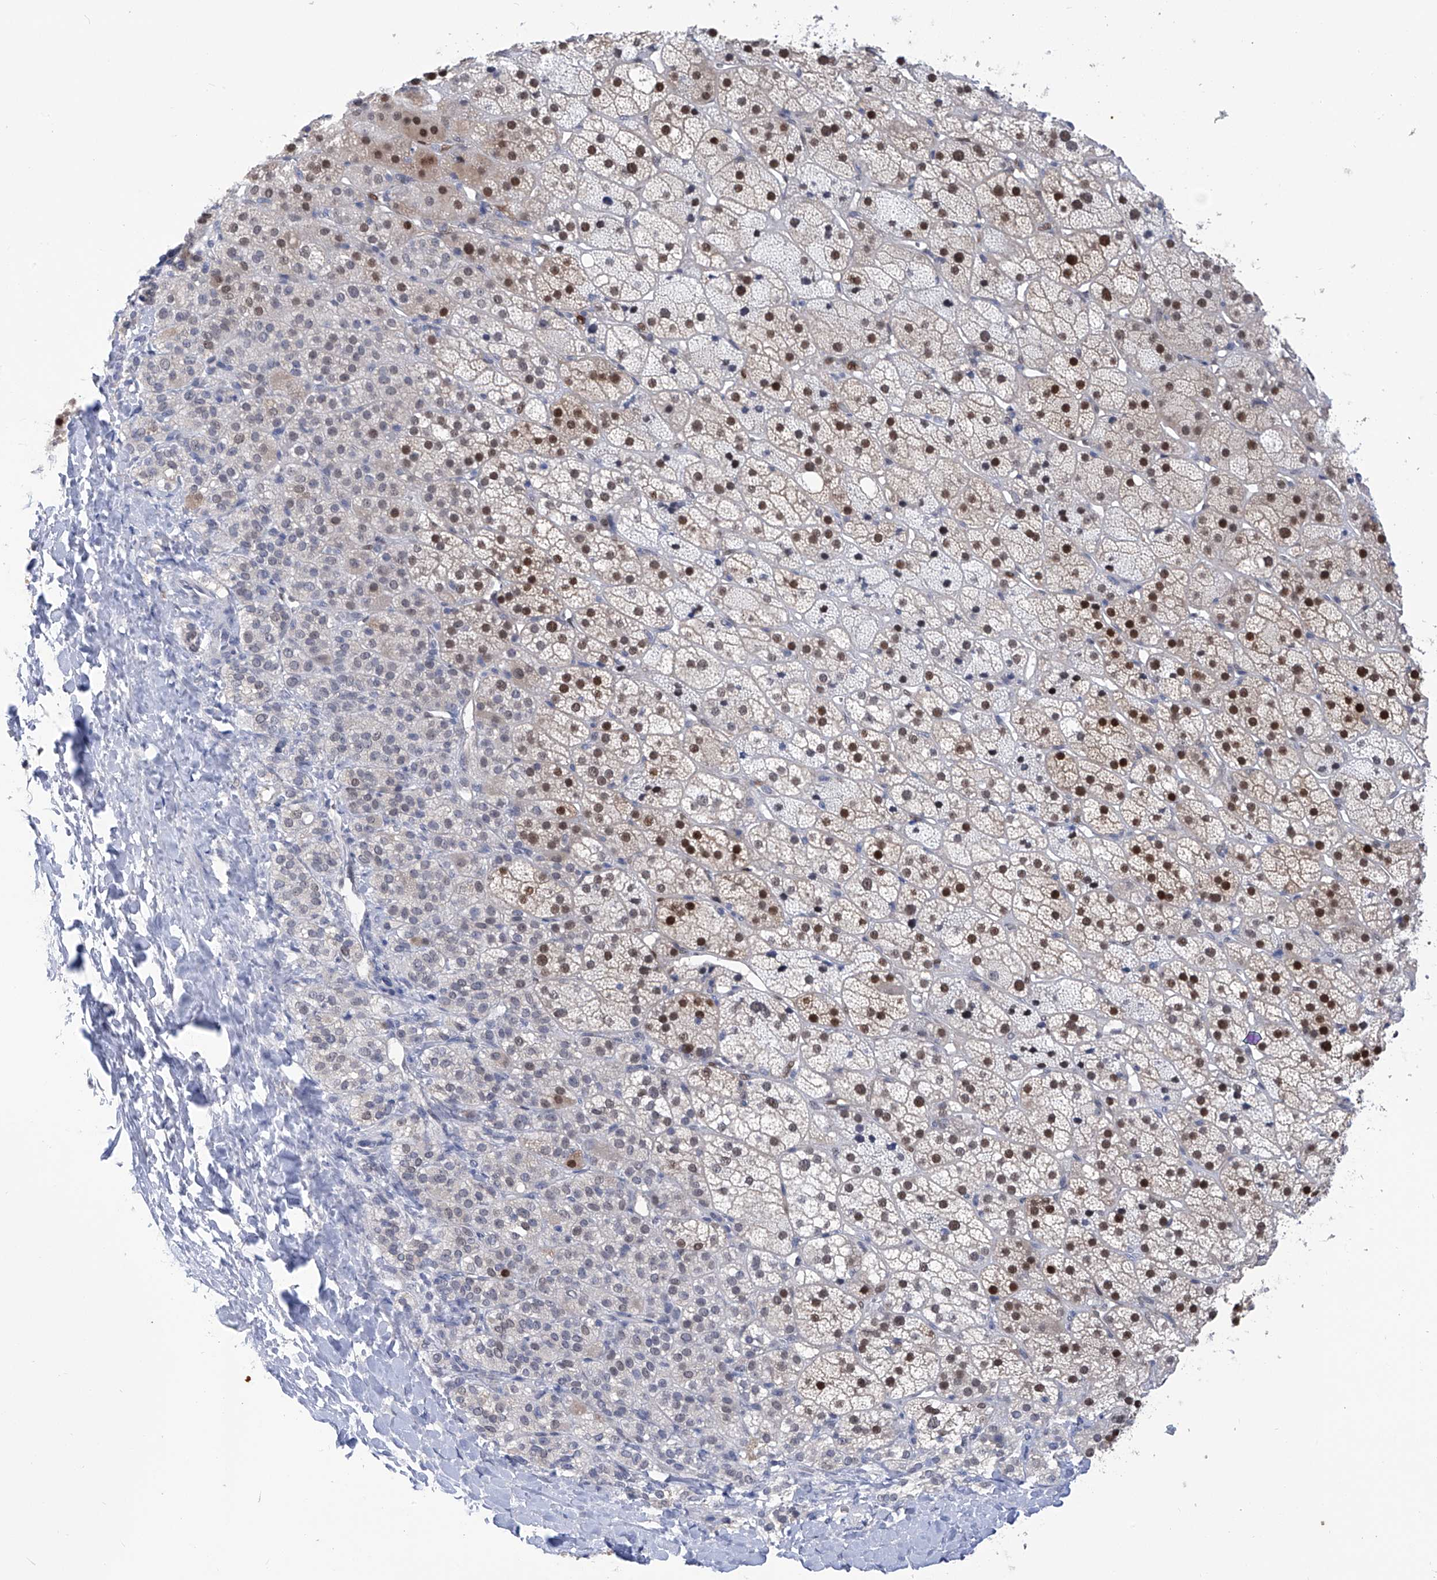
{"staining": {"intensity": "strong", "quantity": "25%-75%", "location": "nuclear"}, "tissue": "adrenal gland", "cell_type": "Glandular cells", "image_type": "normal", "snomed": [{"axis": "morphology", "description": "Normal tissue, NOS"}, {"axis": "topography", "description": "Adrenal gland"}], "caption": "Immunohistochemistry (IHC) image of normal human adrenal gland stained for a protein (brown), which demonstrates high levels of strong nuclear positivity in about 25%-75% of glandular cells.", "gene": "PHF20", "patient": {"sex": "female", "age": 57}}